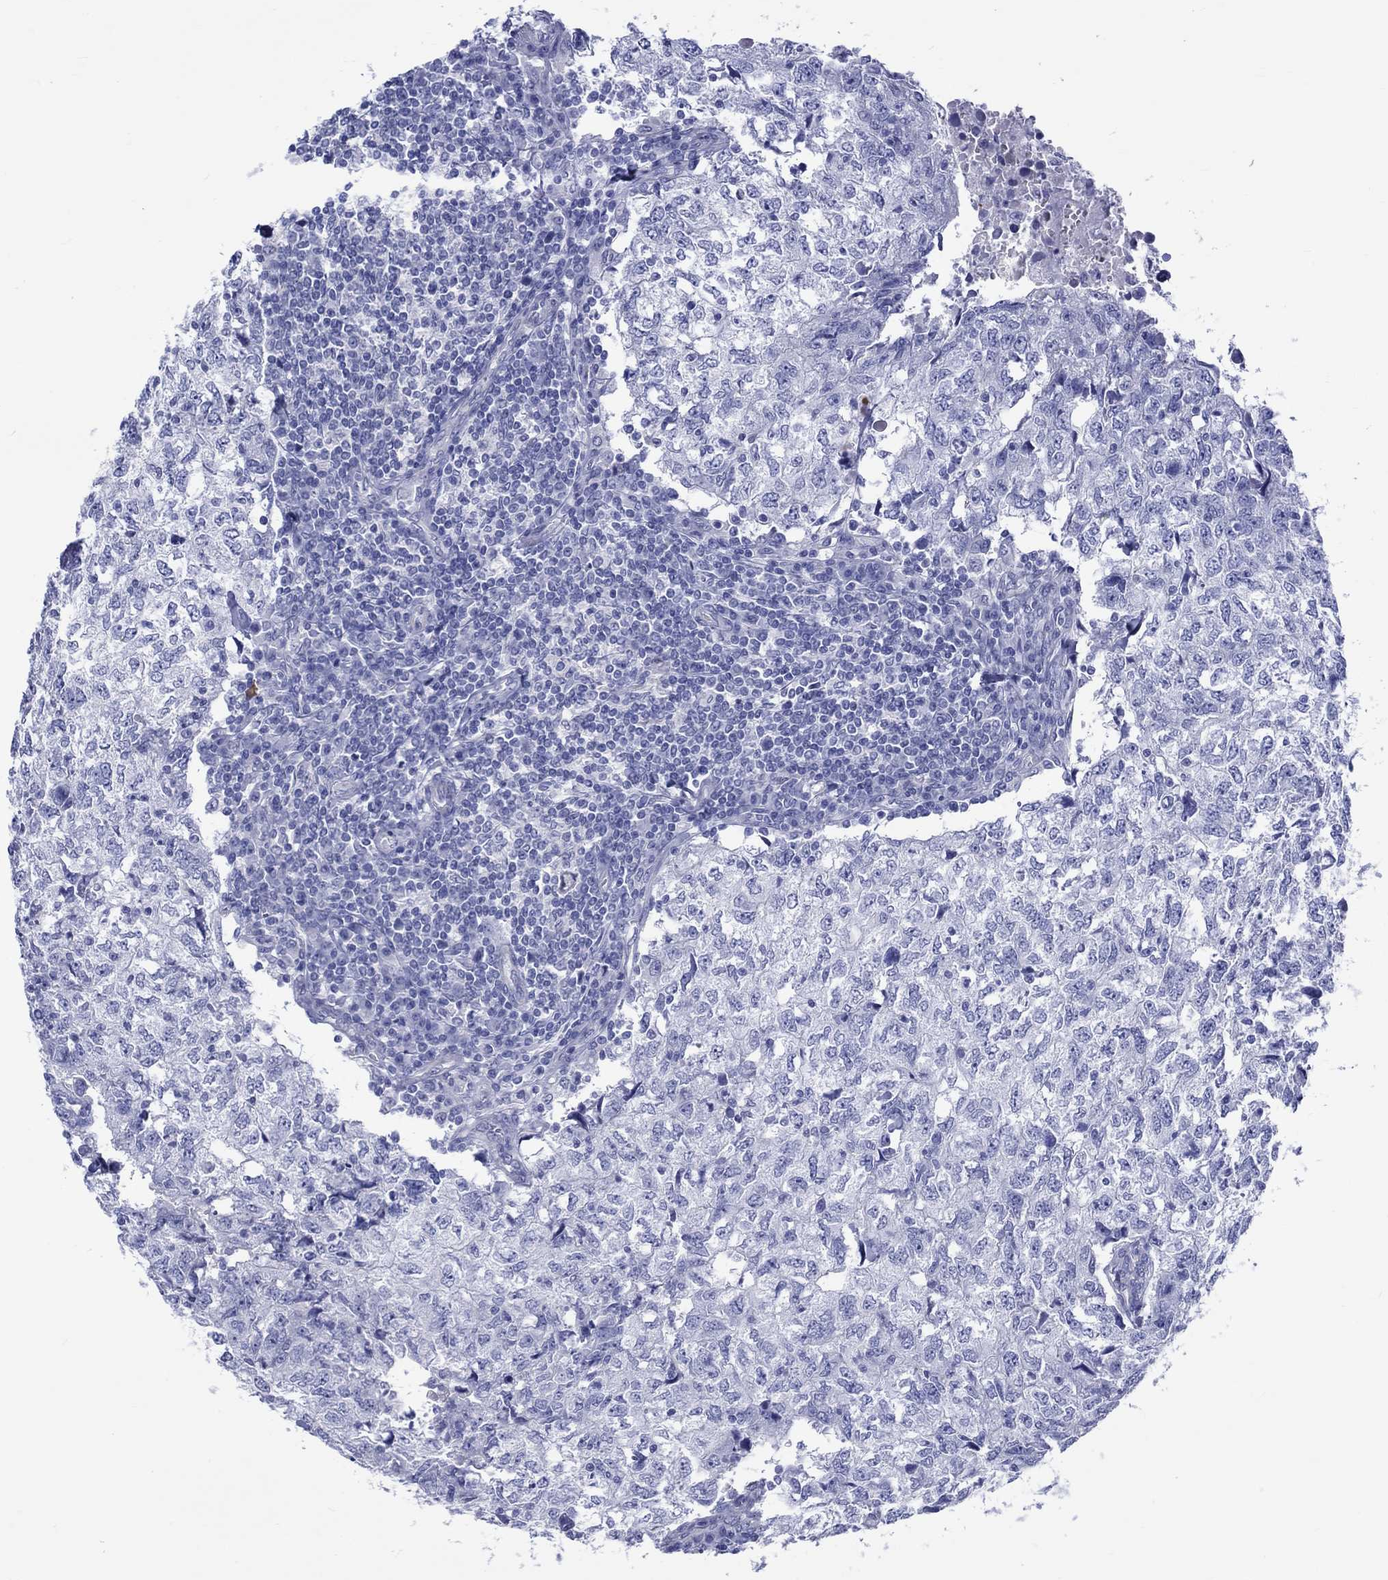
{"staining": {"intensity": "negative", "quantity": "none", "location": "none"}, "tissue": "breast cancer", "cell_type": "Tumor cells", "image_type": "cancer", "snomed": [{"axis": "morphology", "description": "Duct carcinoma"}, {"axis": "topography", "description": "Breast"}], "caption": "Photomicrograph shows no protein expression in tumor cells of breast invasive ductal carcinoma tissue. (Stains: DAB IHC with hematoxylin counter stain, Microscopy: brightfield microscopy at high magnification).", "gene": "SH2D7", "patient": {"sex": "female", "age": 30}}